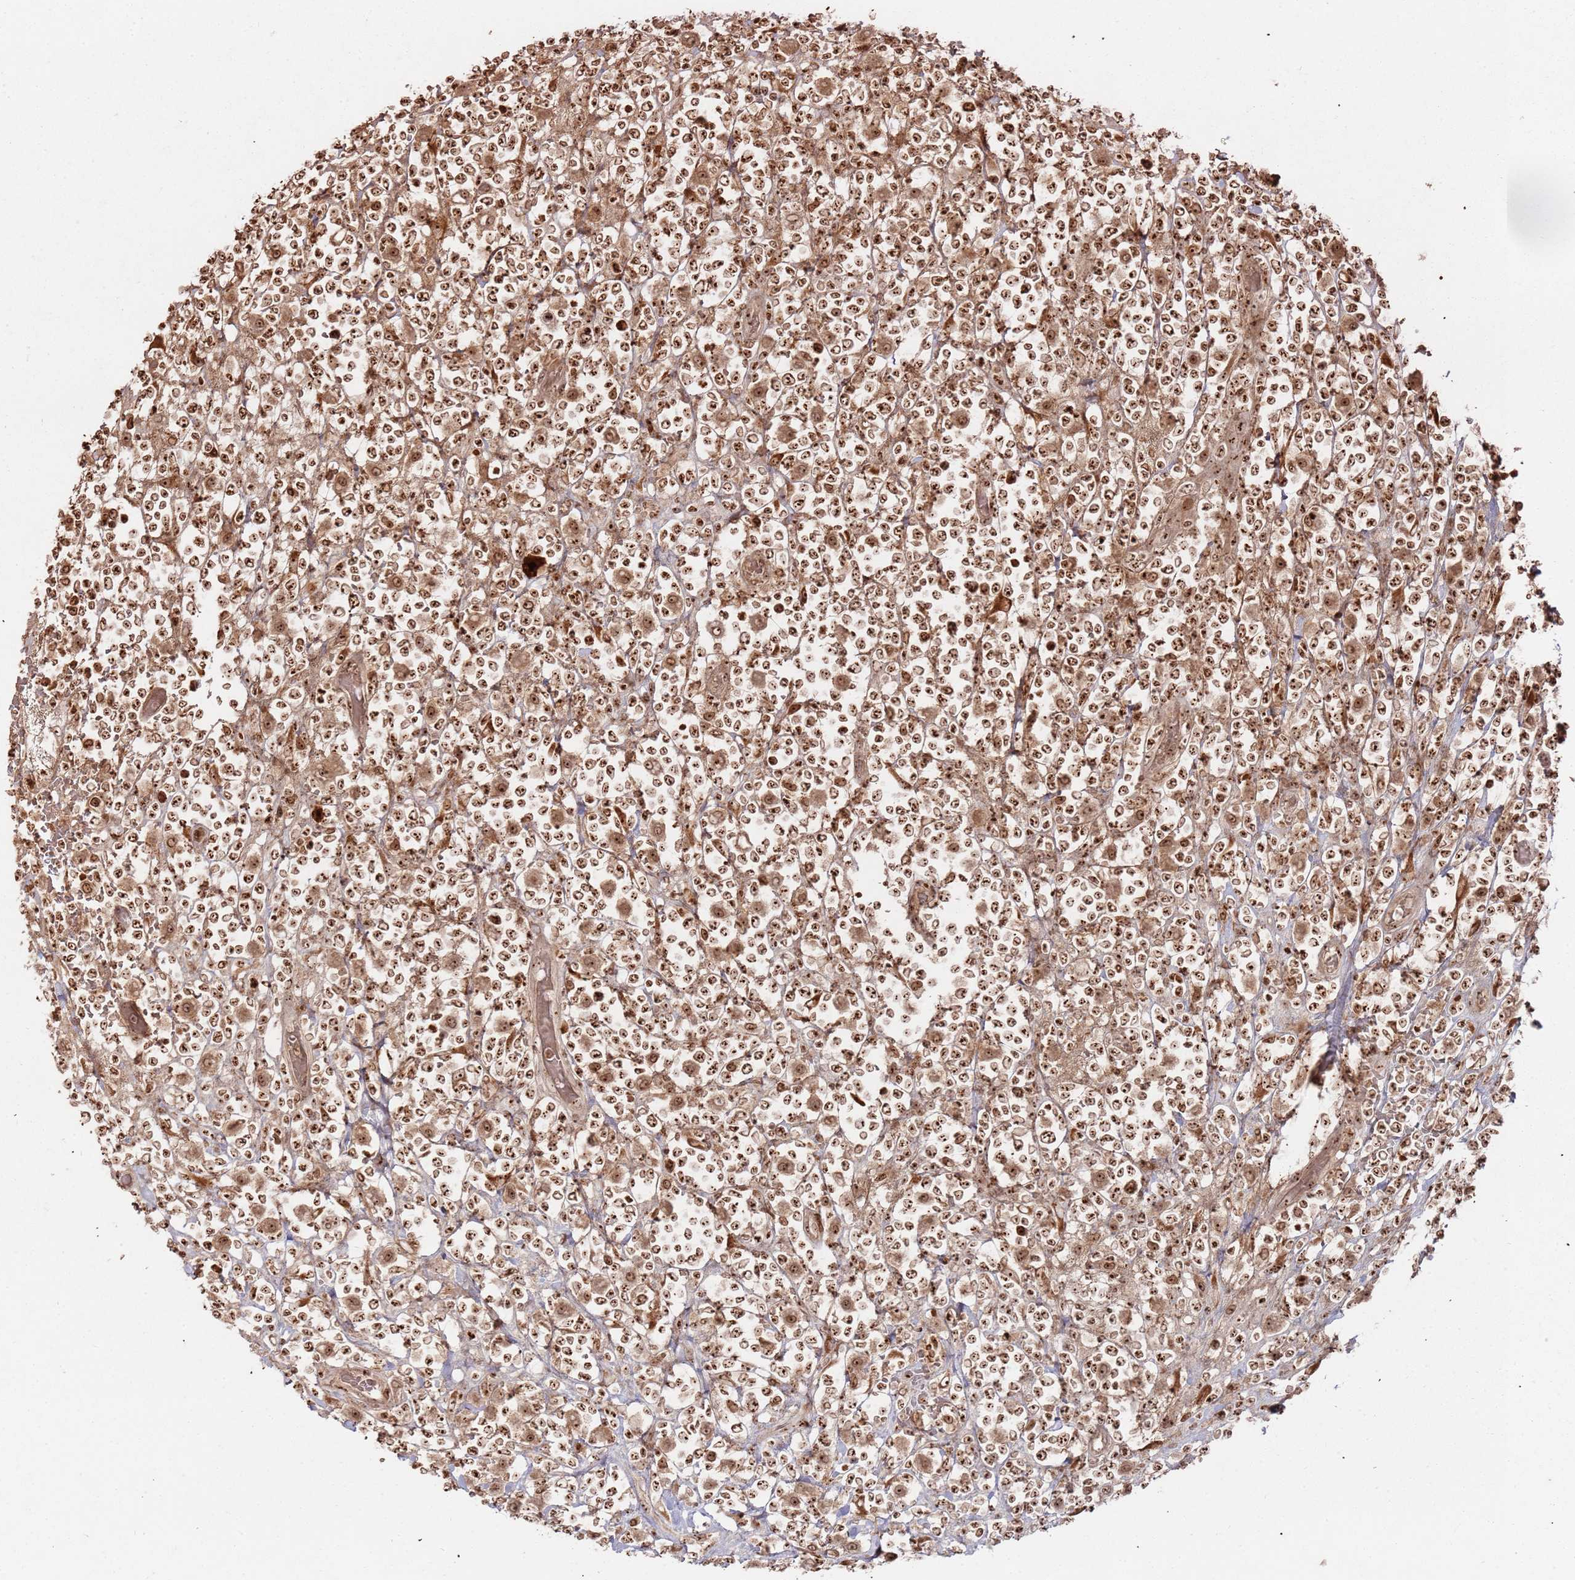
{"staining": {"intensity": "moderate", "quantity": ">75%", "location": "cytoplasmic/membranous,nuclear"}, "tissue": "lymphoma", "cell_type": "Tumor cells", "image_type": "cancer", "snomed": [{"axis": "morphology", "description": "Malignant lymphoma, non-Hodgkin's type, High grade"}, {"axis": "topography", "description": "Colon"}], "caption": "The histopathology image shows immunohistochemical staining of lymphoma. There is moderate cytoplasmic/membranous and nuclear expression is present in approximately >75% of tumor cells.", "gene": "UTP11", "patient": {"sex": "female", "age": 53}}